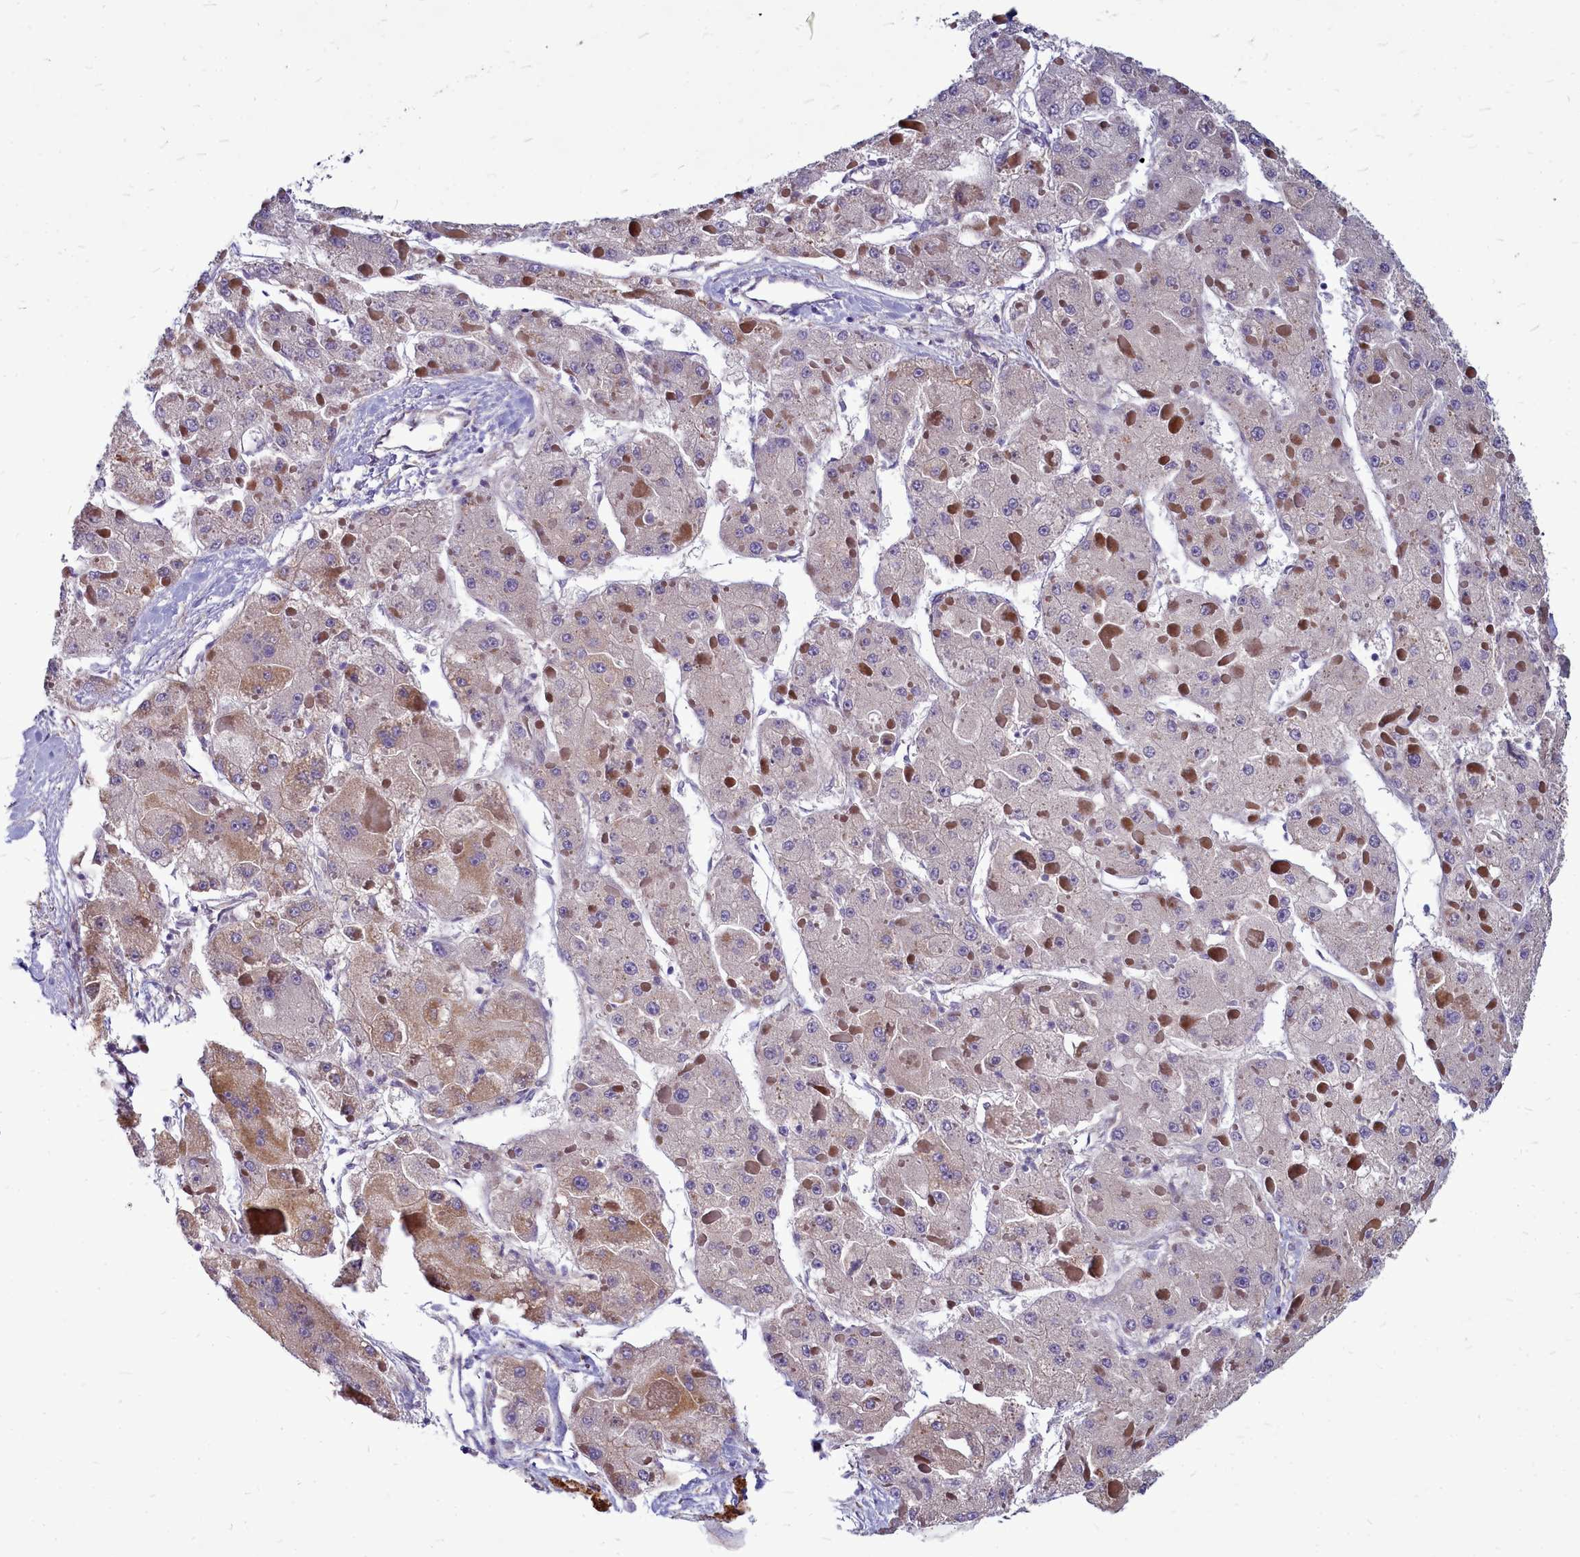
{"staining": {"intensity": "weak", "quantity": "25%-75%", "location": "cytoplasmic/membranous"}, "tissue": "liver cancer", "cell_type": "Tumor cells", "image_type": "cancer", "snomed": [{"axis": "morphology", "description": "Carcinoma, Hepatocellular, NOS"}, {"axis": "topography", "description": "Liver"}], "caption": "About 25%-75% of tumor cells in human hepatocellular carcinoma (liver) demonstrate weak cytoplasmic/membranous protein positivity as visualized by brown immunohistochemical staining.", "gene": "SMPD4", "patient": {"sex": "female", "age": 73}}